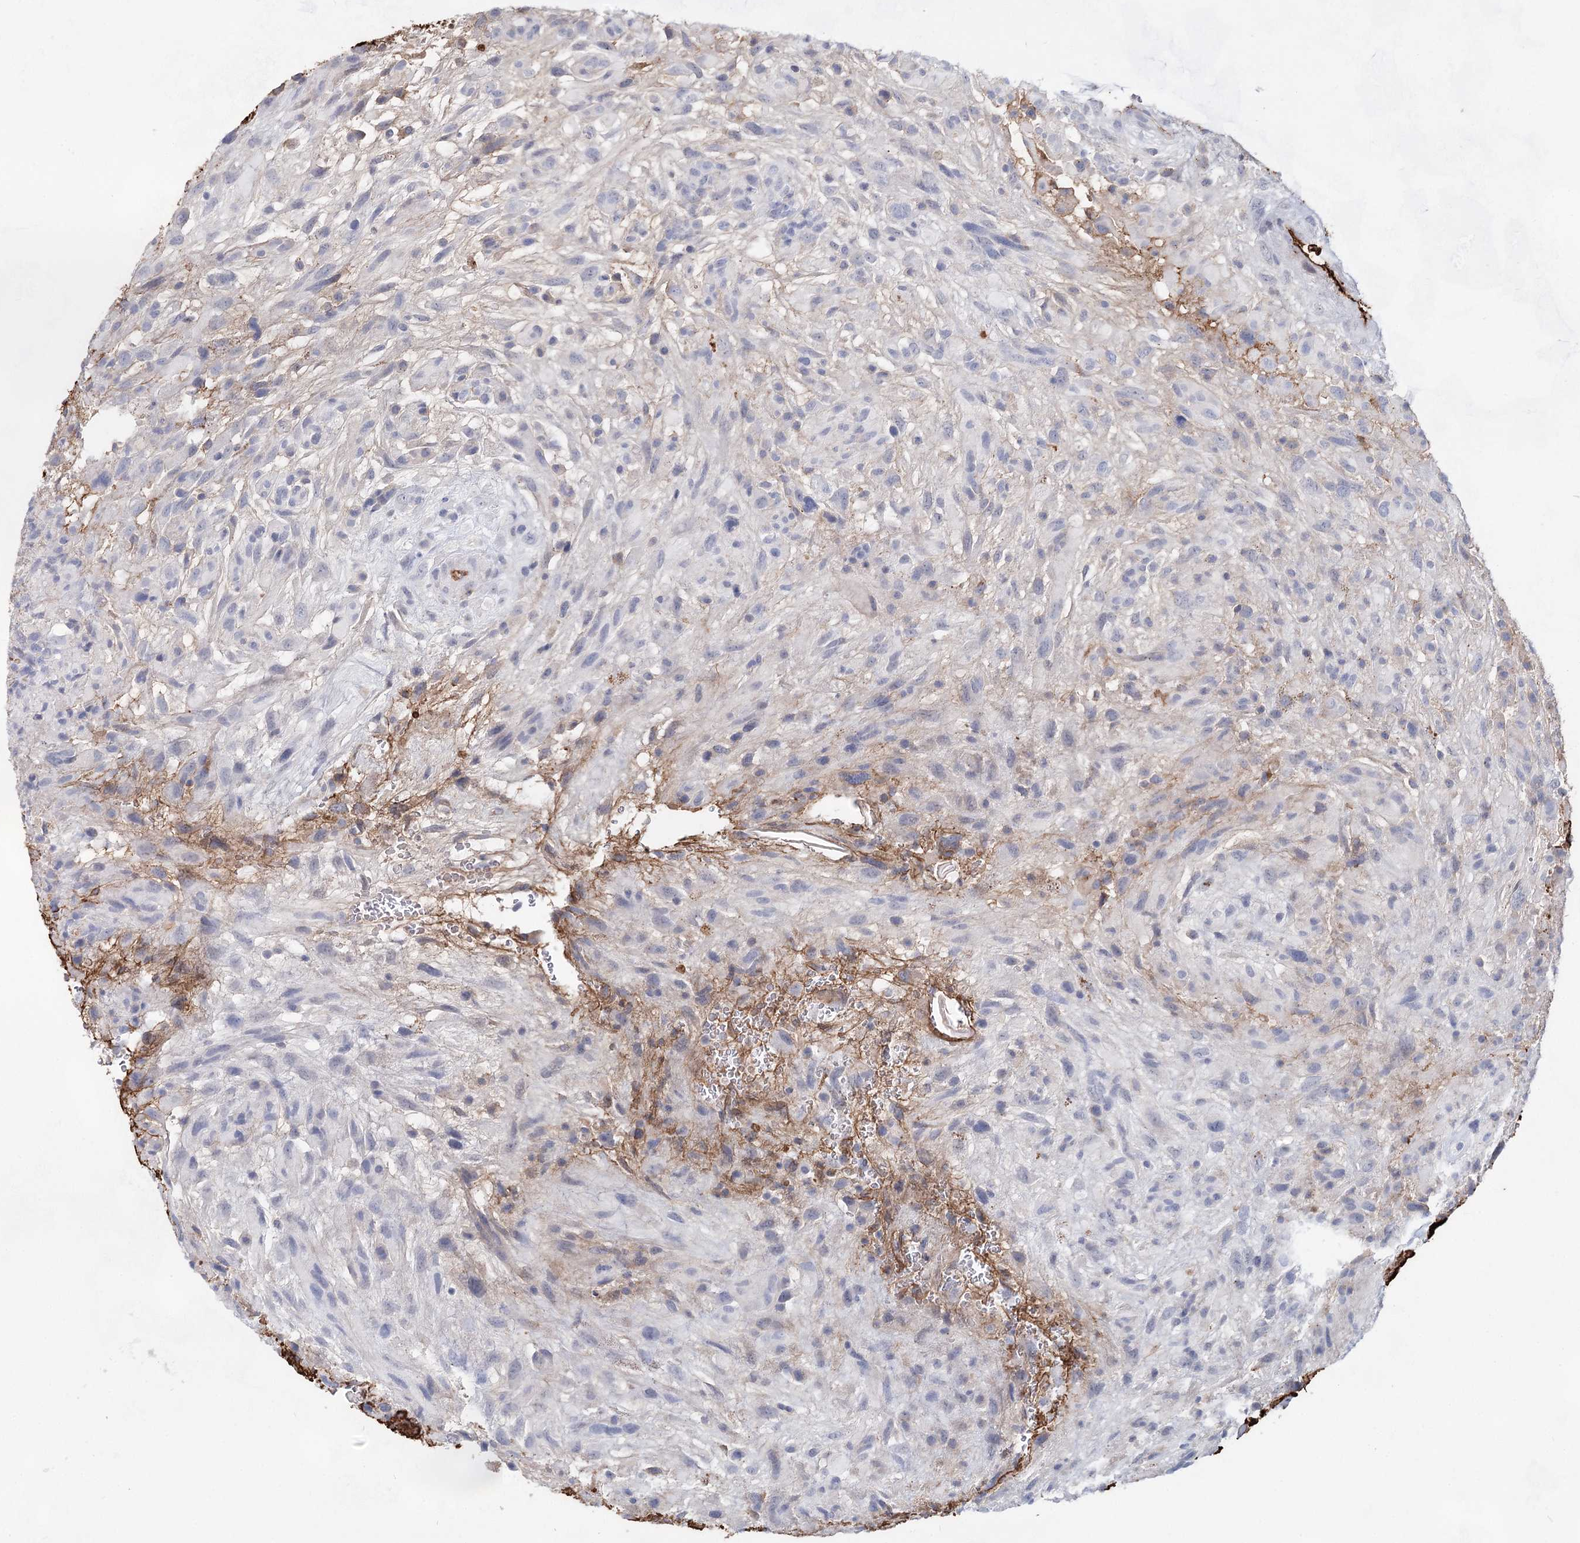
{"staining": {"intensity": "negative", "quantity": "none", "location": "none"}, "tissue": "glioma", "cell_type": "Tumor cells", "image_type": "cancer", "snomed": [{"axis": "morphology", "description": "Glioma, malignant, High grade"}, {"axis": "topography", "description": "Brain"}], "caption": "DAB immunohistochemical staining of glioma exhibits no significant staining in tumor cells.", "gene": "TASOR2", "patient": {"sex": "male", "age": 61}}